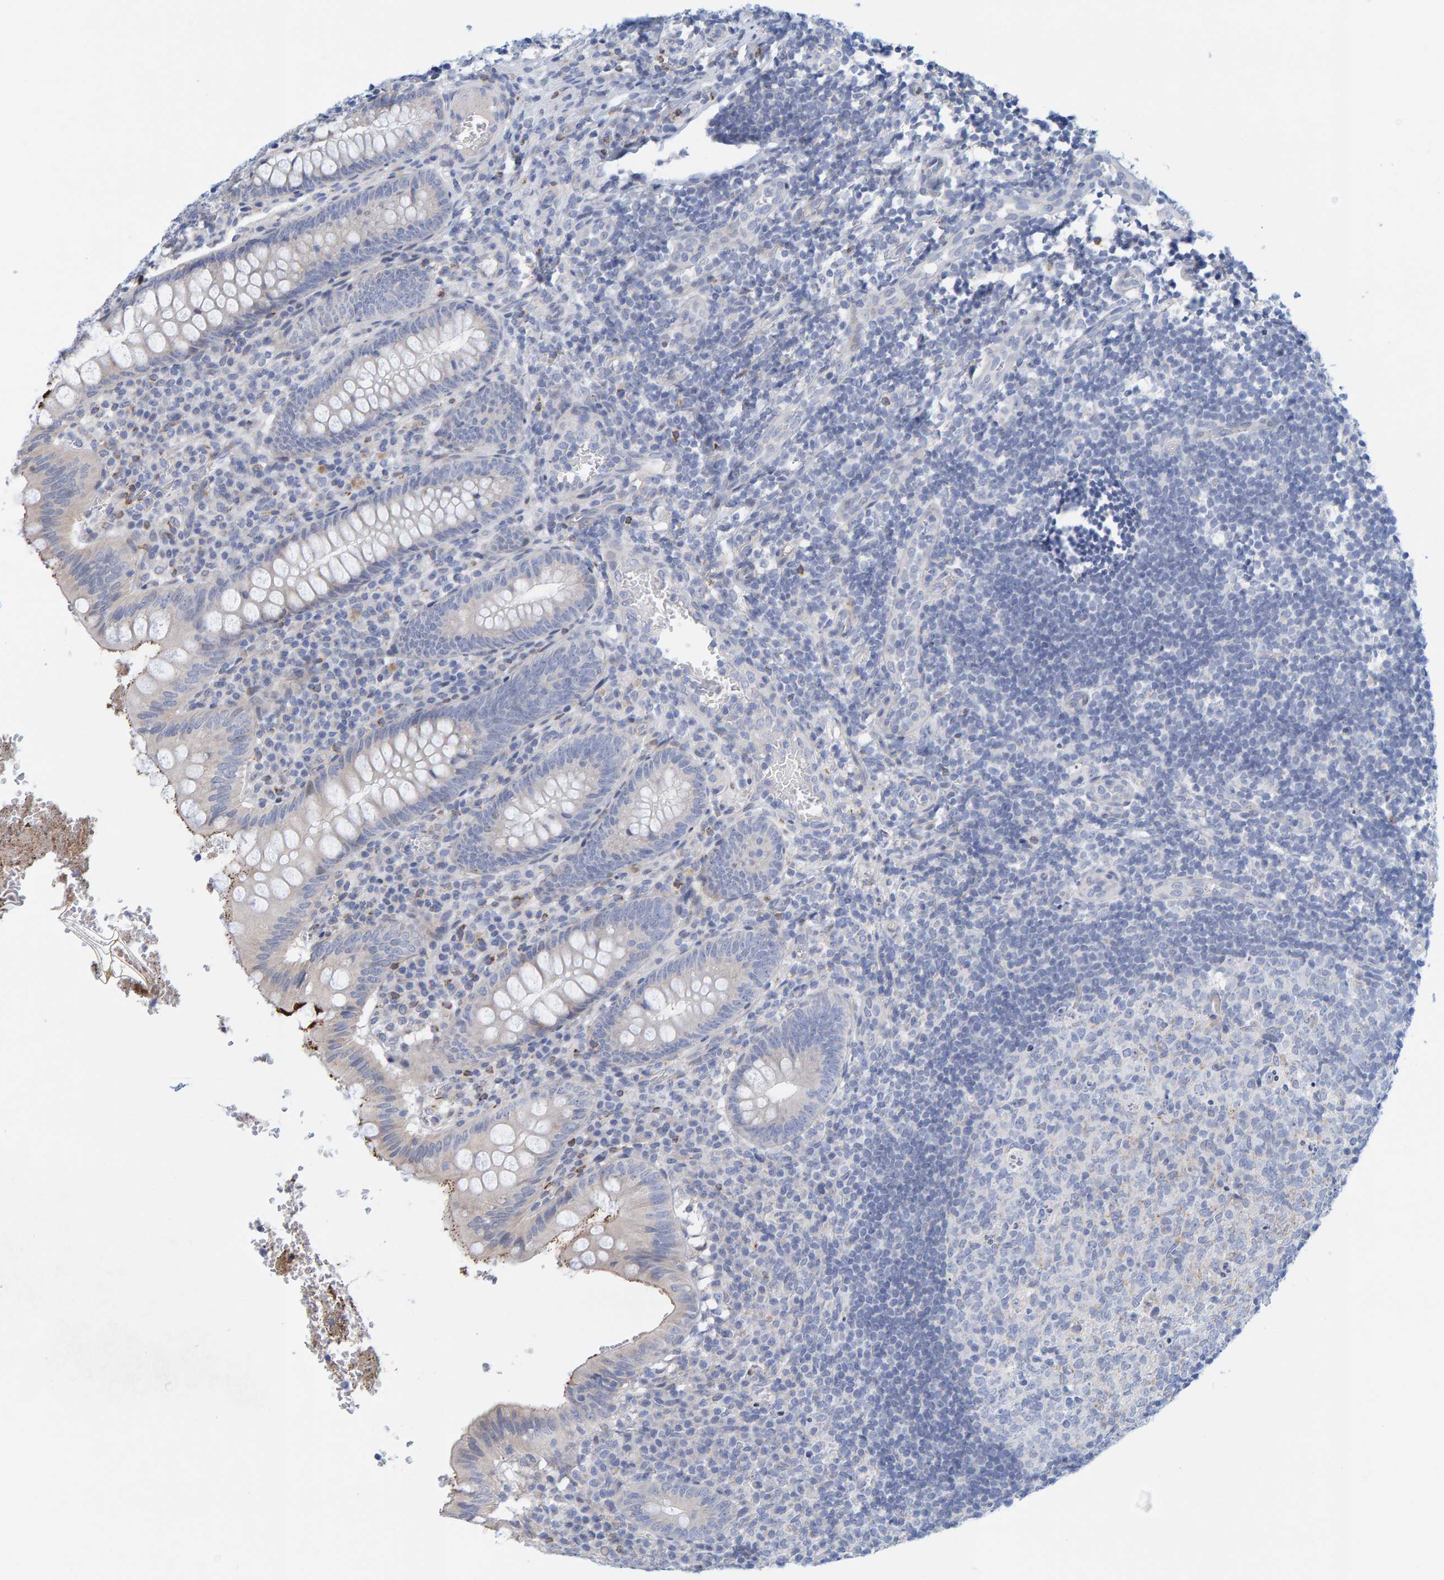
{"staining": {"intensity": "weak", "quantity": "<25%", "location": "cytoplasmic/membranous"}, "tissue": "appendix", "cell_type": "Glandular cells", "image_type": "normal", "snomed": [{"axis": "morphology", "description": "Normal tissue, NOS"}, {"axis": "topography", "description": "Appendix"}], "caption": "Appendix was stained to show a protein in brown. There is no significant expression in glandular cells. The staining was performed using DAB to visualize the protein expression in brown, while the nuclei were stained in blue with hematoxylin (Magnification: 20x).", "gene": "ZC3H3", "patient": {"sex": "male", "age": 8}}